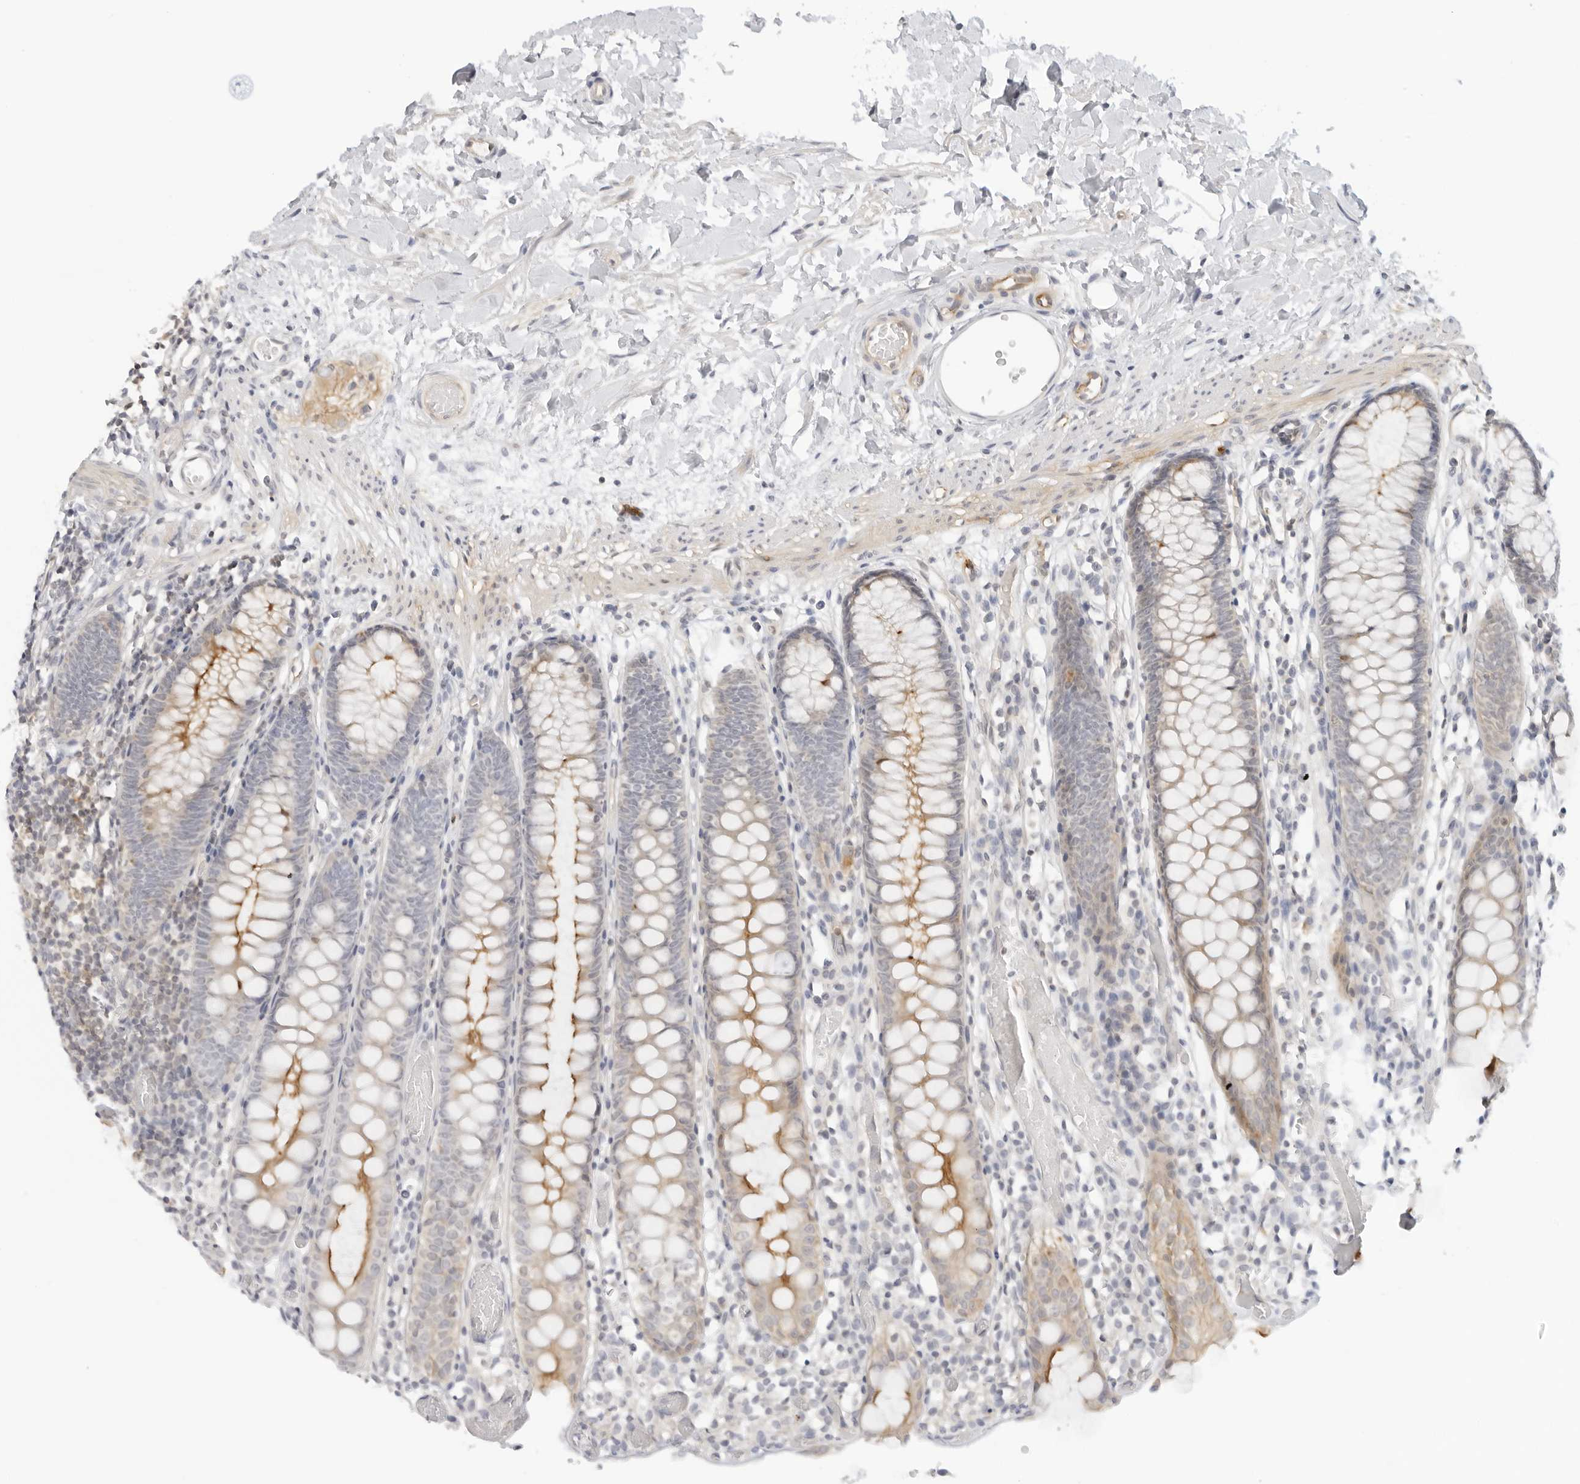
{"staining": {"intensity": "weak", "quantity": "25%-75%", "location": "cytoplasmic/membranous"}, "tissue": "colon", "cell_type": "Endothelial cells", "image_type": "normal", "snomed": [{"axis": "morphology", "description": "Normal tissue, NOS"}, {"axis": "topography", "description": "Colon"}], "caption": "The photomicrograph exhibits staining of unremarkable colon, revealing weak cytoplasmic/membranous protein positivity (brown color) within endothelial cells. The protein is stained brown, and the nuclei are stained in blue (DAB IHC with brightfield microscopy, high magnification).", "gene": "OSCP1", "patient": {"sex": "male", "age": 14}}